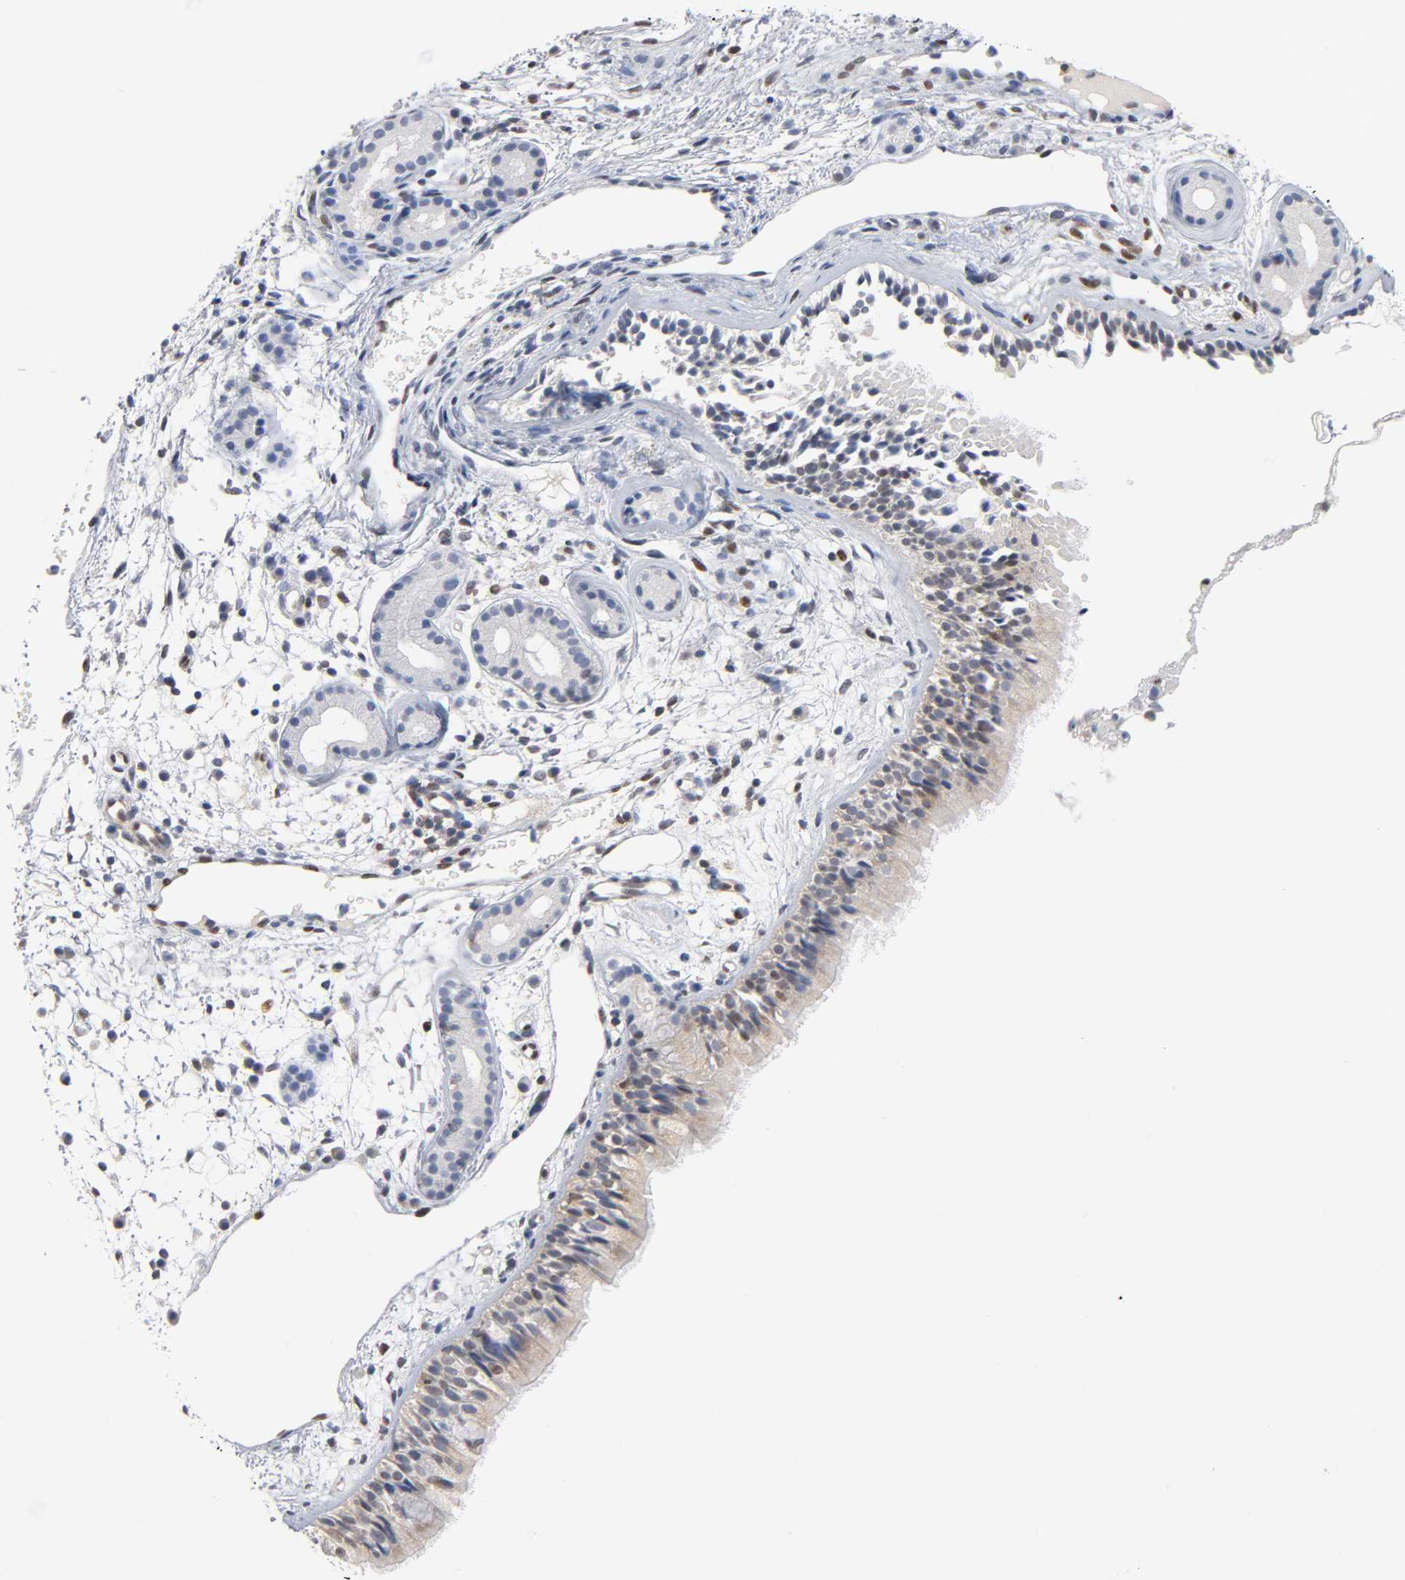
{"staining": {"intensity": "weak", "quantity": "25%-75%", "location": "nuclear"}, "tissue": "nasopharynx", "cell_type": "Respiratory epithelial cells", "image_type": "normal", "snomed": [{"axis": "morphology", "description": "Normal tissue, NOS"}, {"axis": "morphology", "description": "Inflammation, NOS"}, {"axis": "topography", "description": "Nasopharynx"}], "caption": "Protein staining of normal nasopharynx displays weak nuclear positivity in about 25%-75% of respiratory epithelial cells.", "gene": "NFATC1", "patient": {"sex": "female", "age": 55}}